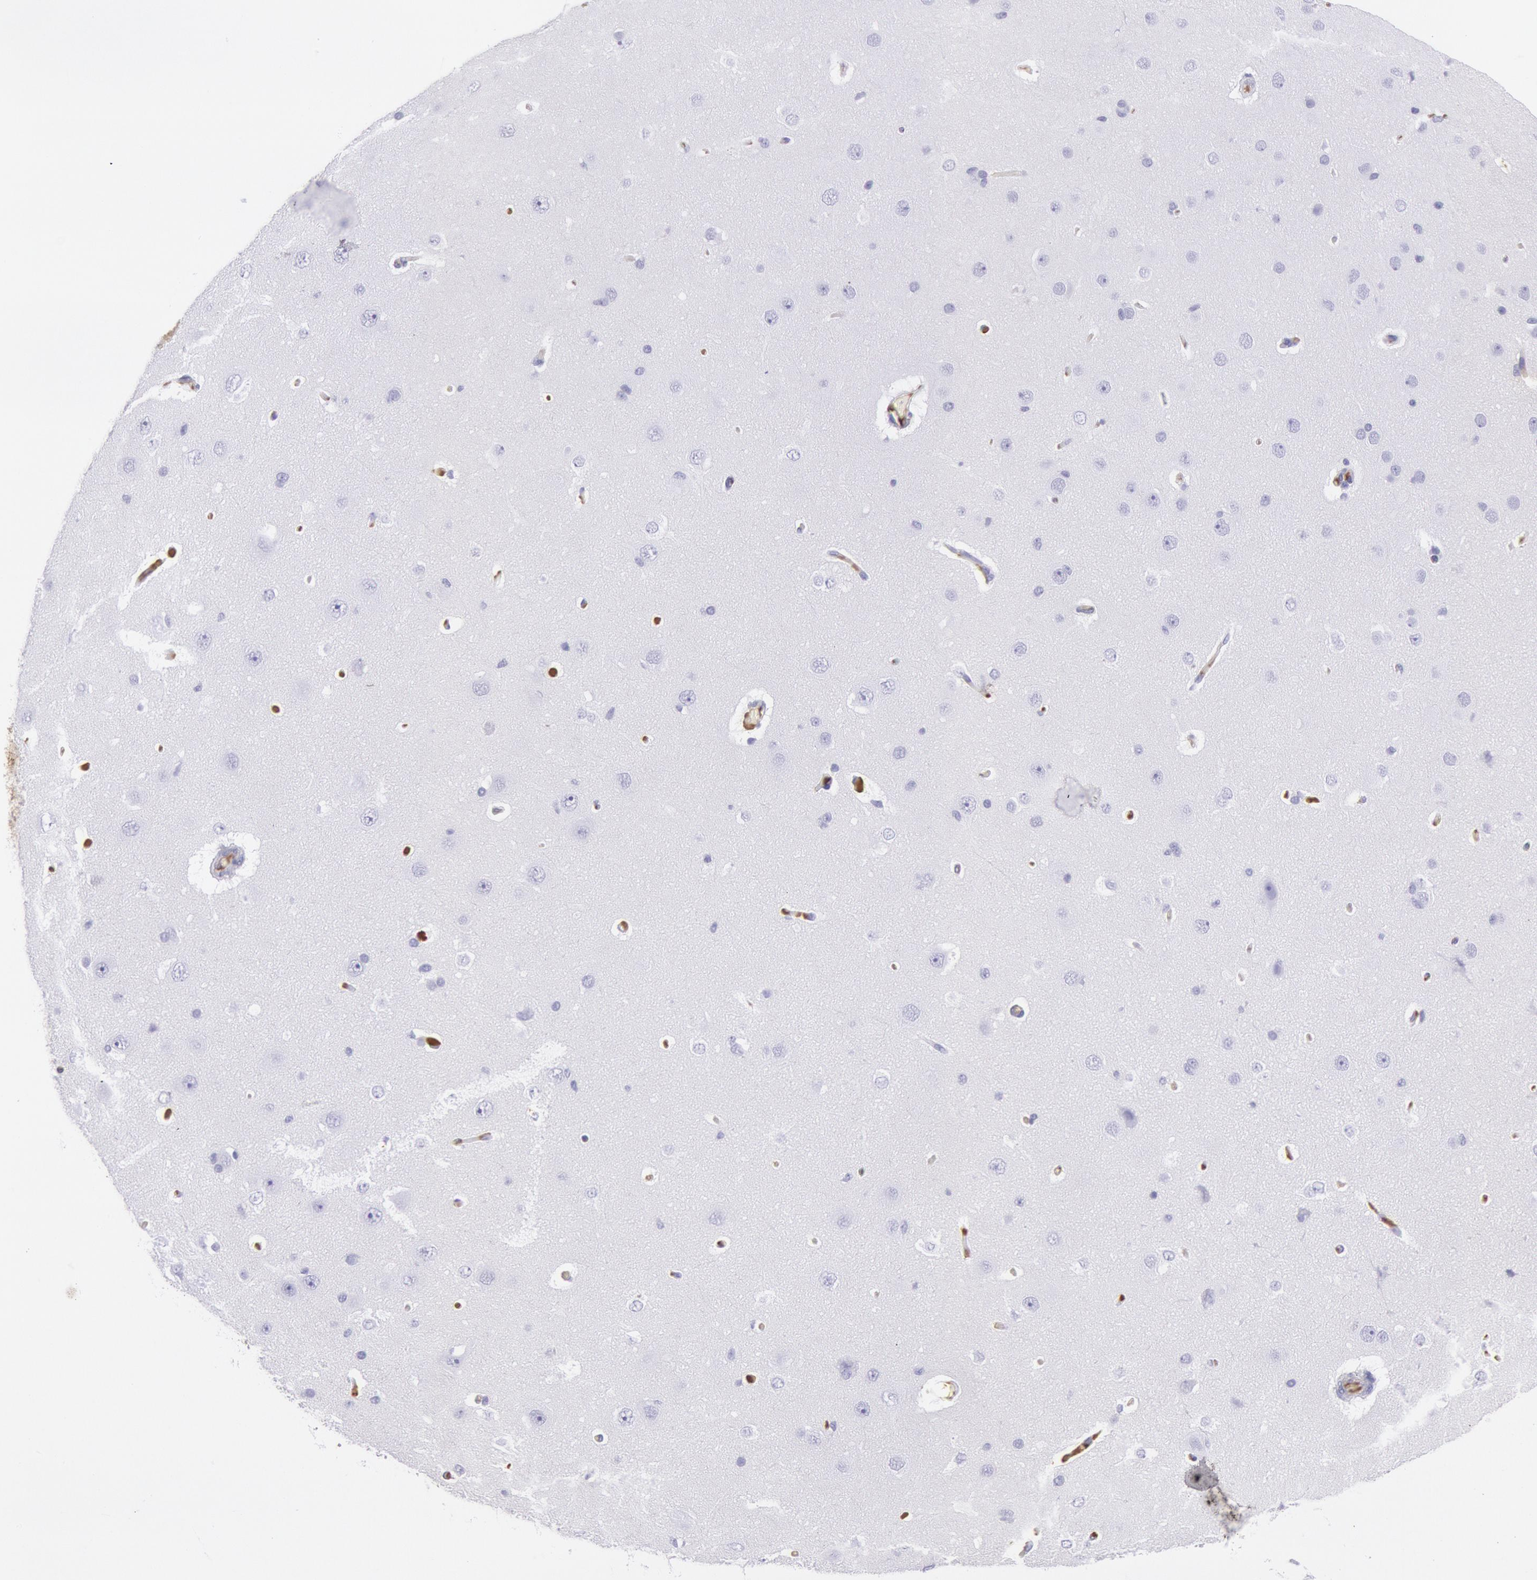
{"staining": {"intensity": "negative", "quantity": "none", "location": "none"}, "tissue": "cerebral cortex", "cell_type": "Endothelial cells", "image_type": "normal", "snomed": [{"axis": "morphology", "description": "Normal tissue, NOS"}, {"axis": "topography", "description": "Cerebral cortex"}], "caption": "Photomicrograph shows no significant protein staining in endothelial cells of normal cerebral cortex.", "gene": "IGHG1", "patient": {"sex": "female", "age": 45}}